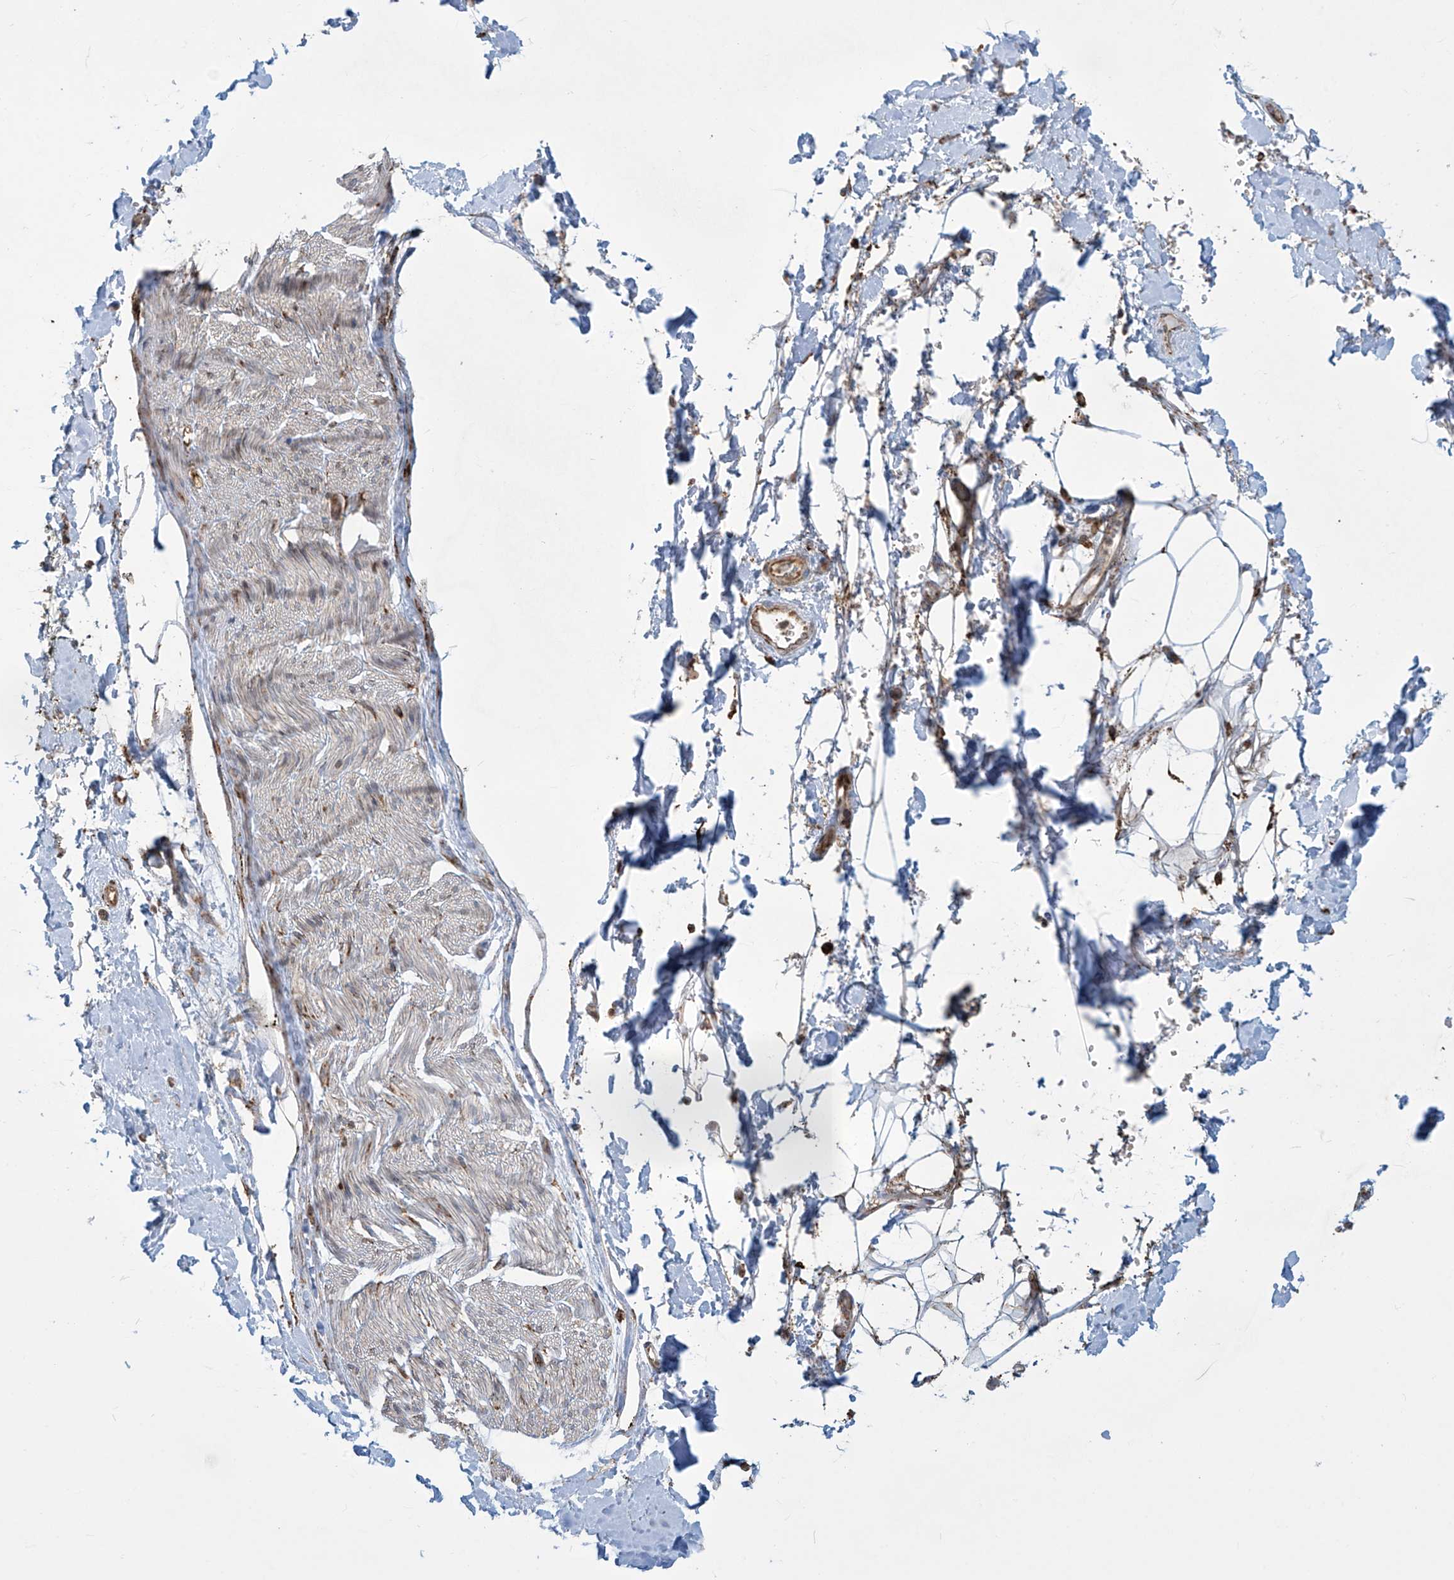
{"staining": {"intensity": "negative", "quantity": "none", "location": "none"}, "tissue": "adipose tissue", "cell_type": "Adipocytes", "image_type": "normal", "snomed": [{"axis": "morphology", "description": "Normal tissue, NOS"}, {"axis": "morphology", "description": "Adenocarcinoma, NOS"}, {"axis": "topography", "description": "Pancreas"}, {"axis": "topography", "description": "Peripheral nerve tissue"}], "caption": "Protein analysis of unremarkable adipose tissue demonstrates no significant expression in adipocytes.", "gene": "MX1", "patient": {"sex": "male", "age": 59}}